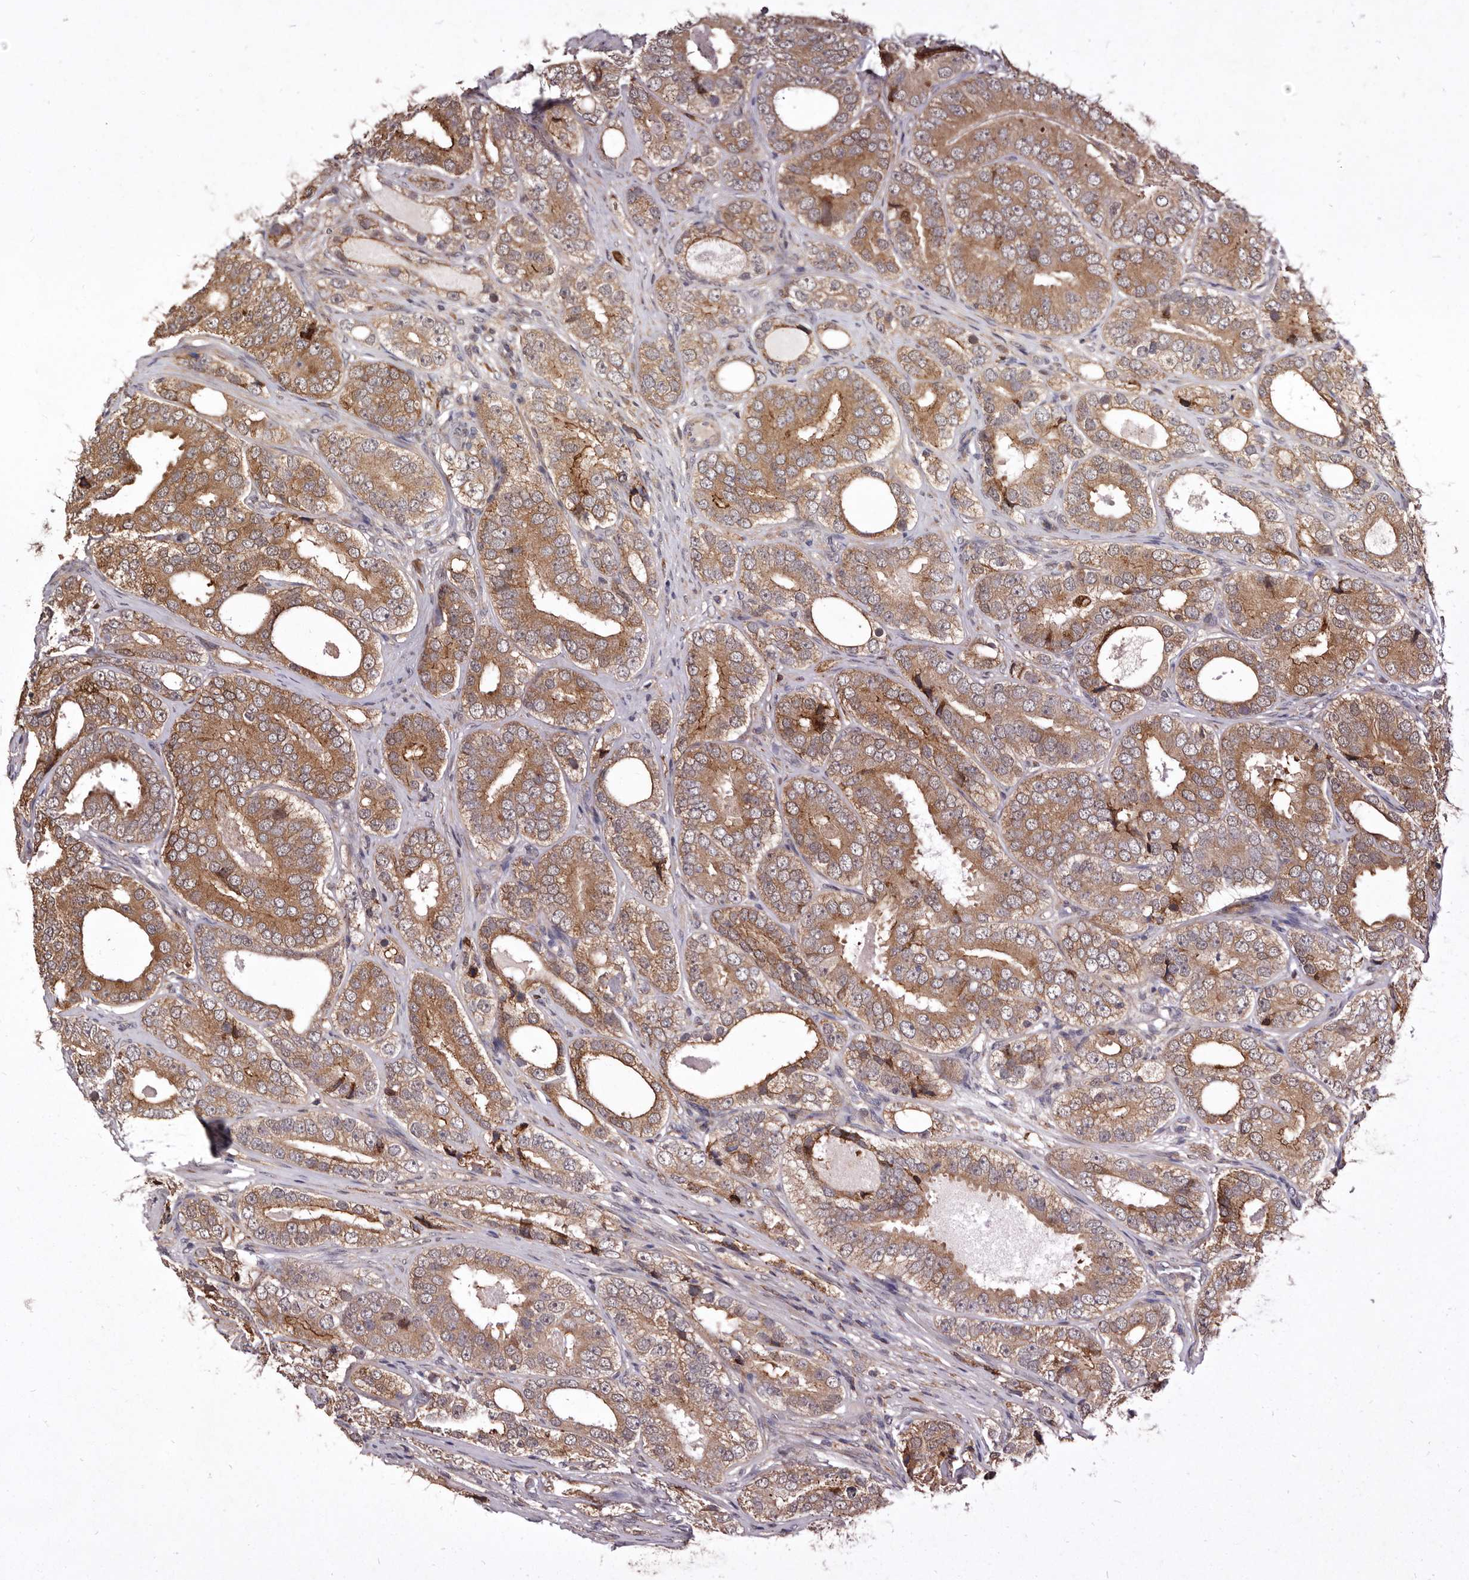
{"staining": {"intensity": "moderate", "quantity": ">75%", "location": "cytoplasmic/membranous"}, "tissue": "prostate cancer", "cell_type": "Tumor cells", "image_type": "cancer", "snomed": [{"axis": "morphology", "description": "Adenocarcinoma, High grade"}, {"axis": "topography", "description": "Prostate"}], "caption": "This is a histology image of immunohistochemistry (IHC) staining of prostate high-grade adenocarcinoma, which shows moderate expression in the cytoplasmic/membranous of tumor cells.", "gene": "RRM2B", "patient": {"sex": "male", "age": 56}}